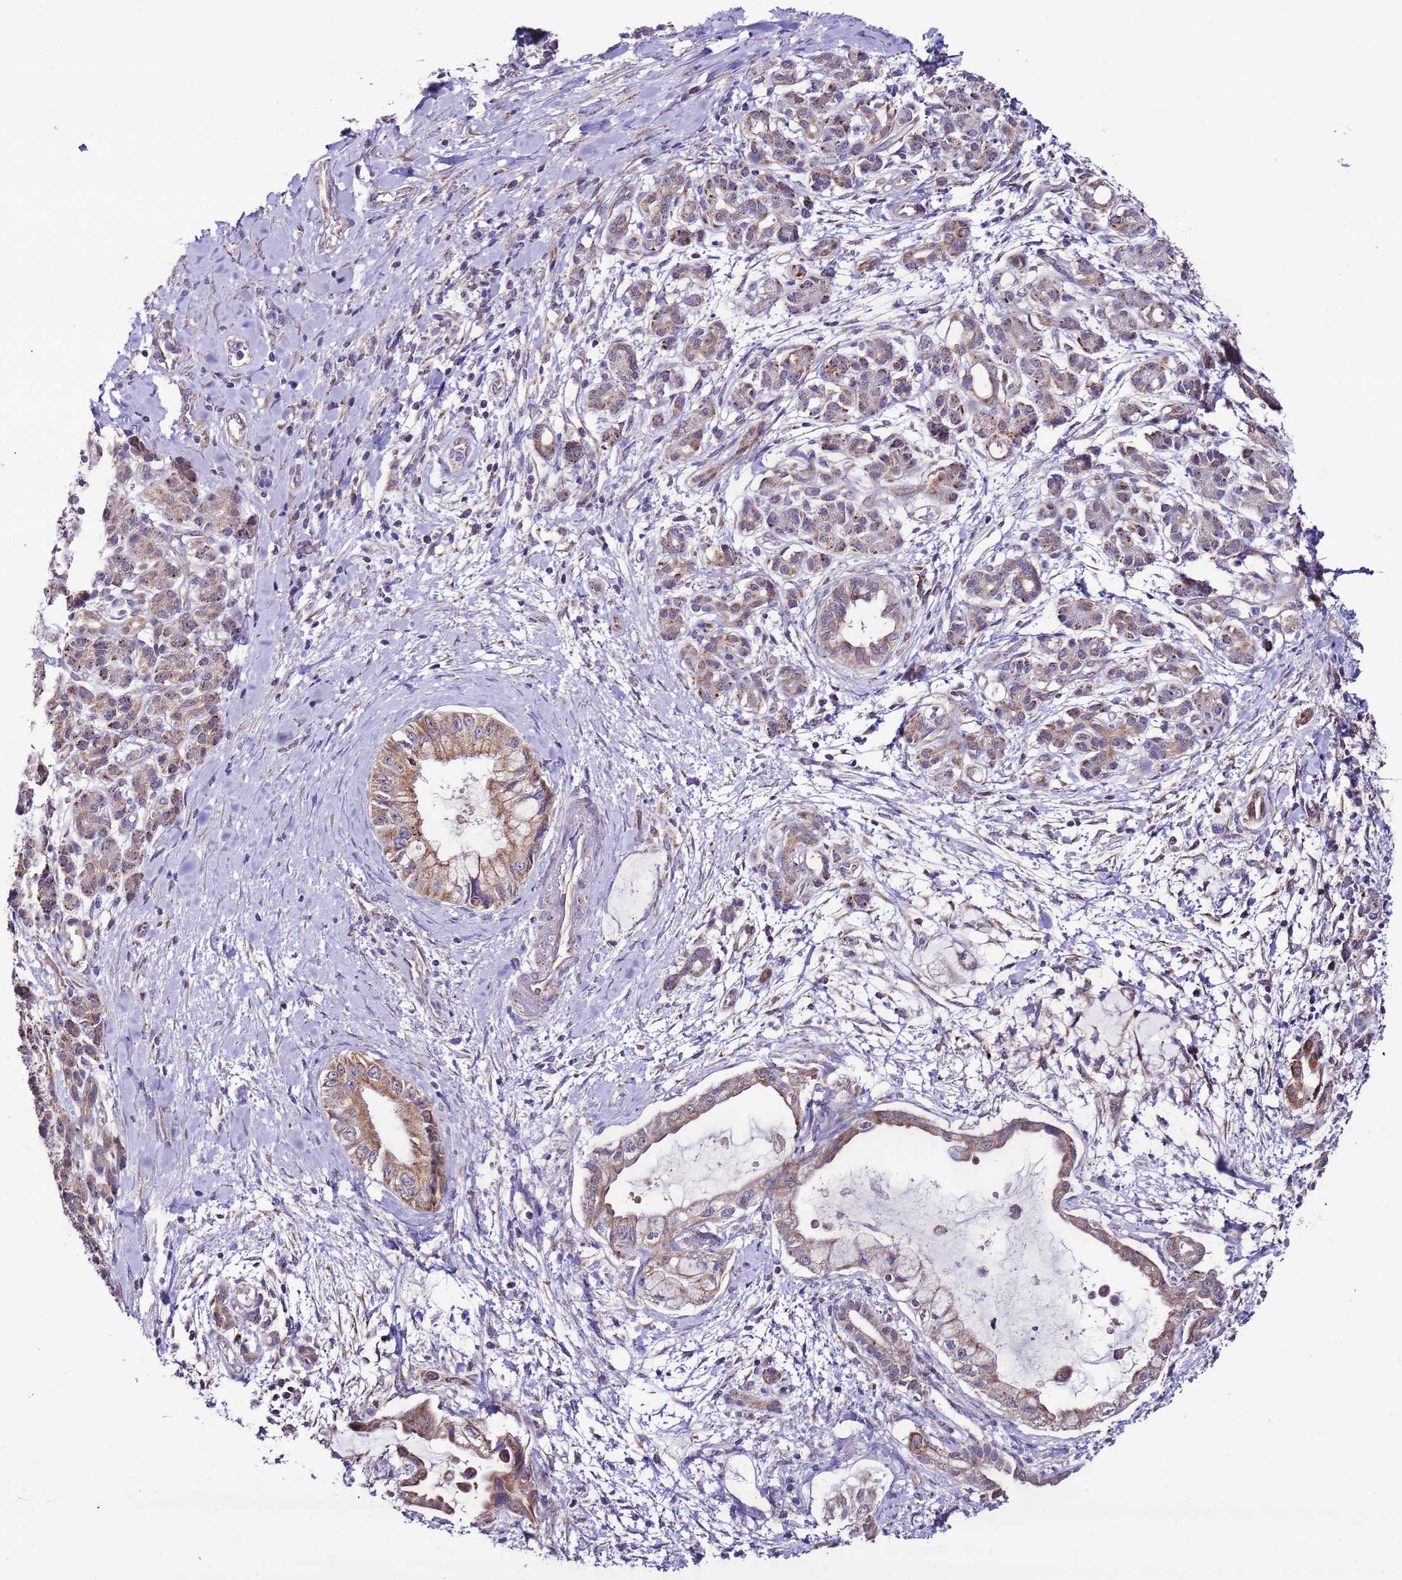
{"staining": {"intensity": "moderate", "quantity": ">75%", "location": "cytoplasmic/membranous"}, "tissue": "pancreatic cancer", "cell_type": "Tumor cells", "image_type": "cancer", "snomed": [{"axis": "morphology", "description": "Adenocarcinoma, NOS"}, {"axis": "topography", "description": "Pancreas"}], "caption": "Immunohistochemical staining of human pancreatic cancer (adenocarcinoma) exhibits moderate cytoplasmic/membranous protein expression in about >75% of tumor cells.", "gene": "AHI1", "patient": {"sex": "male", "age": 48}}